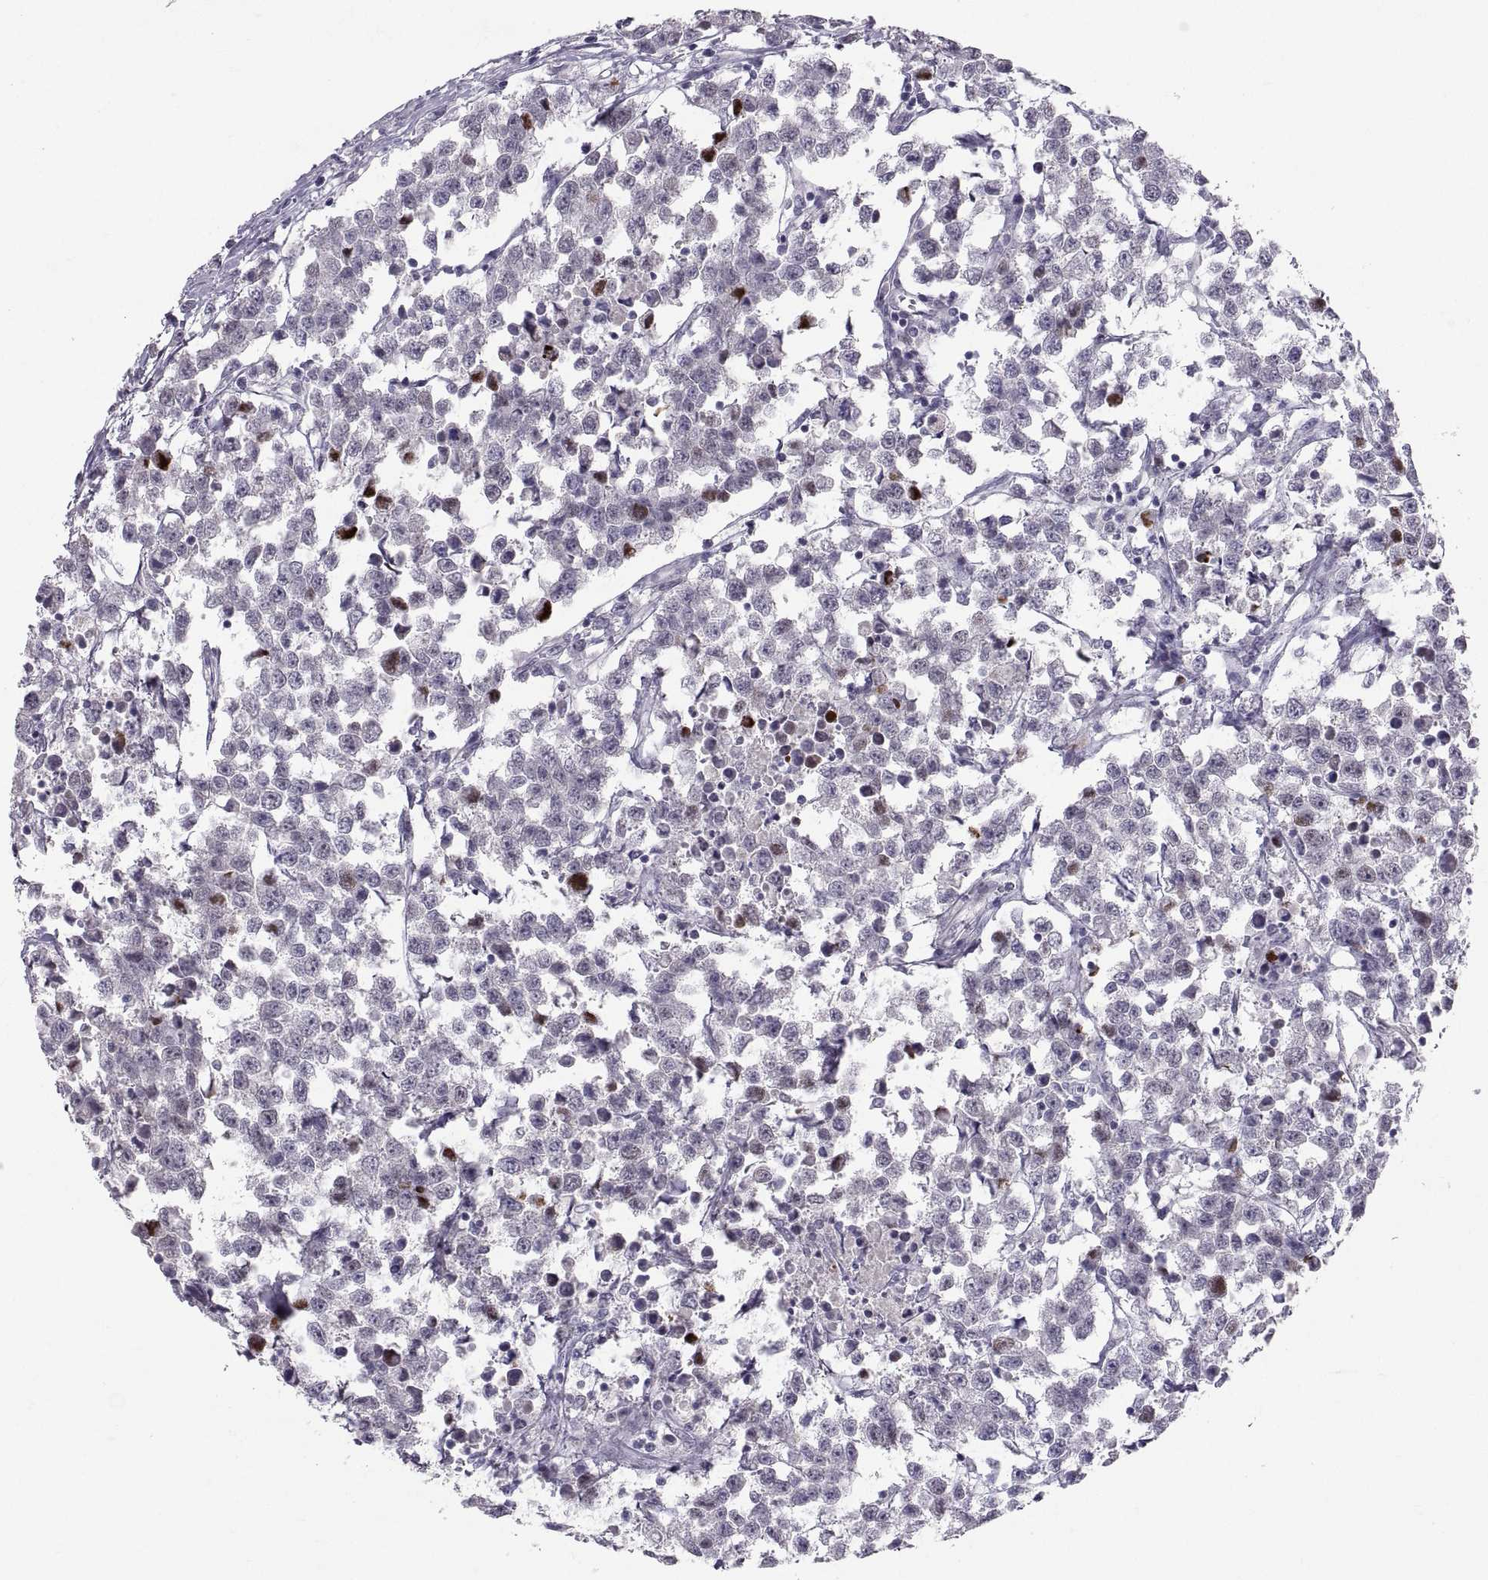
{"staining": {"intensity": "negative", "quantity": "none", "location": "none"}, "tissue": "testis cancer", "cell_type": "Tumor cells", "image_type": "cancer", "snomed": [{"axis": "morphology", "description": "Seminoma, NOS"}, {"axis": "topography", "description": "Testis"}], "caption": "DAB immunohistochemical staining of testis seminoma reveals no significant expression in tumor cells.", "gene": "PTN", "patient": {"sex": "male", "age": 59}}